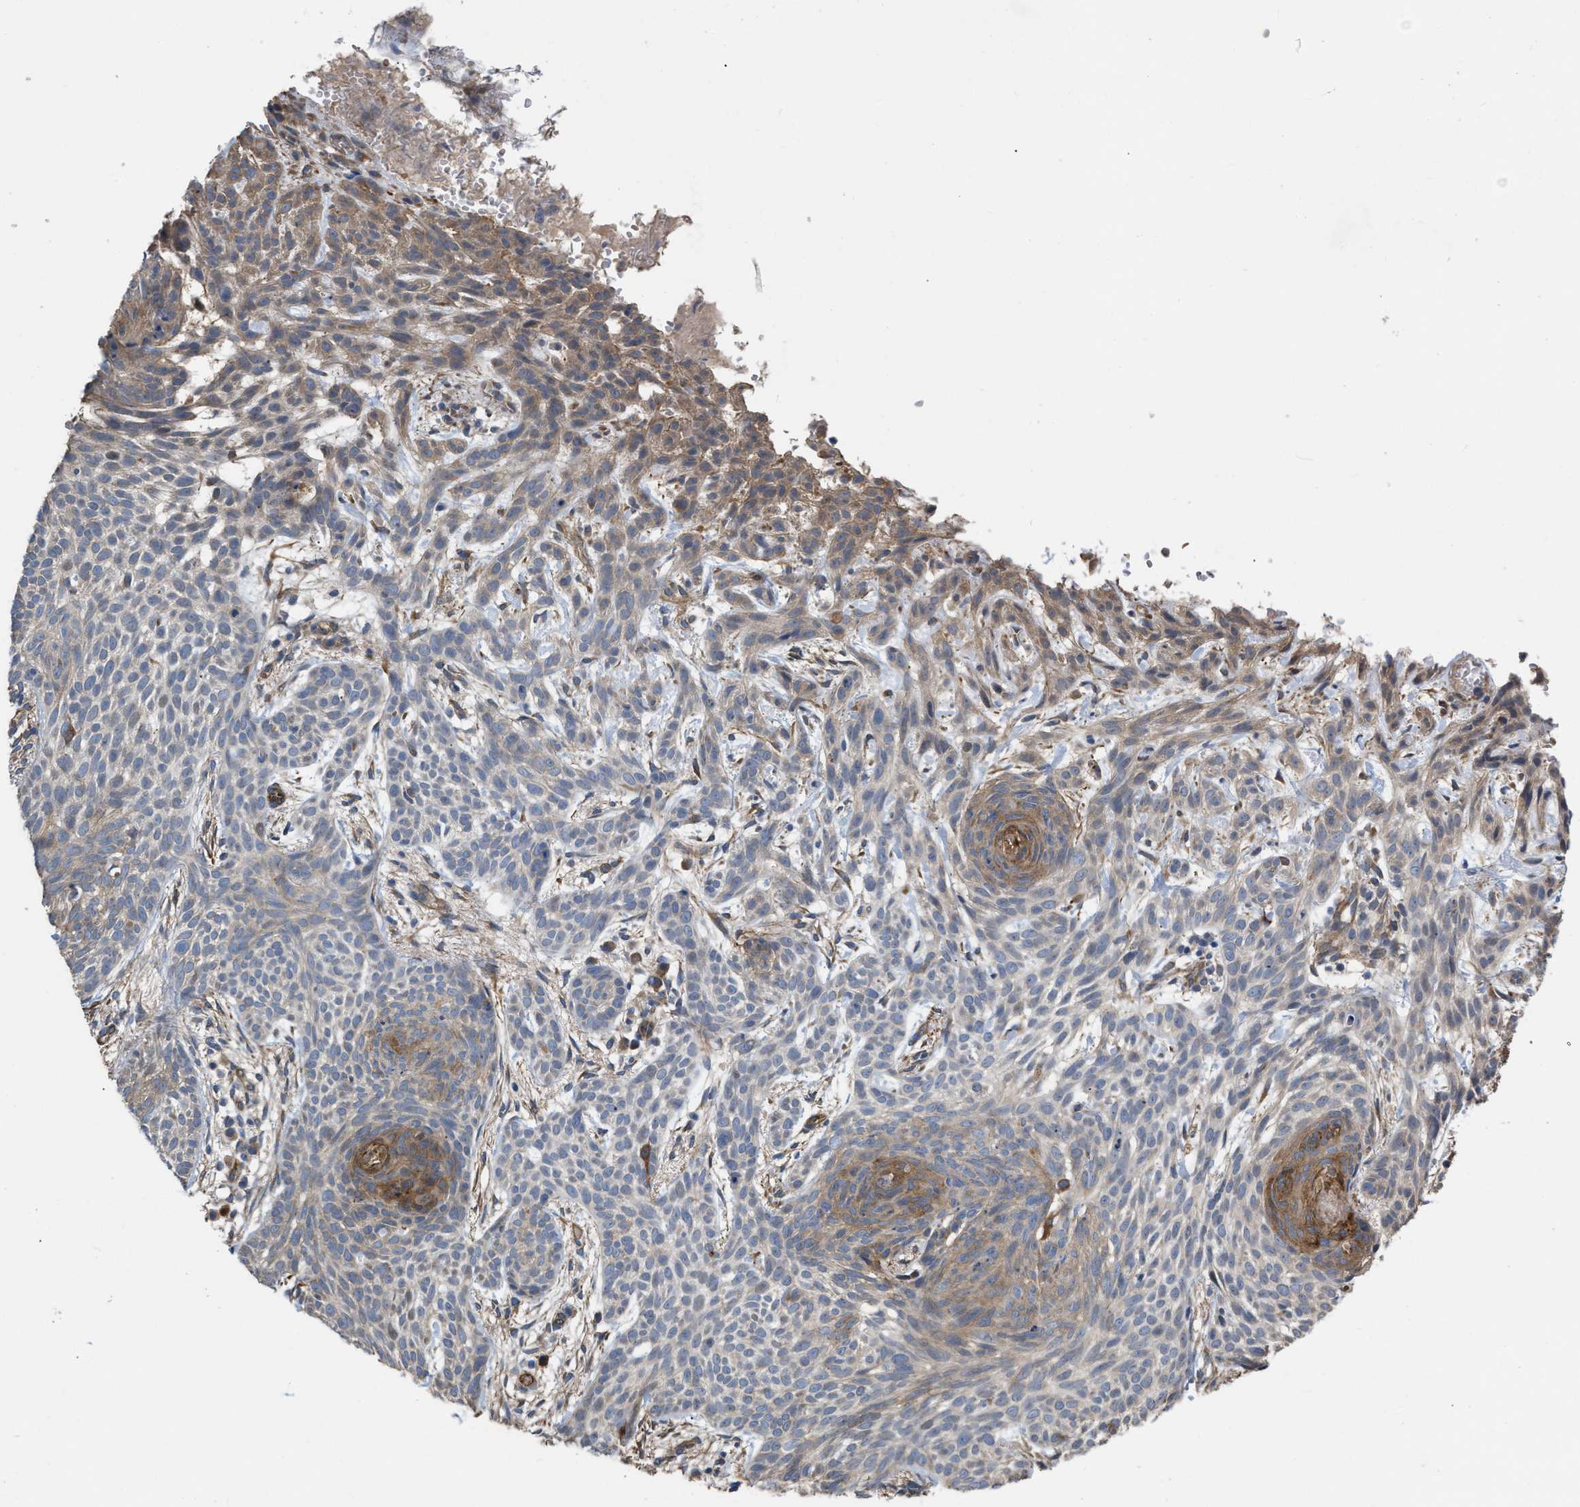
{"staining": {"intensity": "weak", "quantity": "25%-75%", "location": "cytoplasmic/membranous"}, "tissue": "skin cancer", "cell_type": "Tumor cells", "image_type": "cancer", "snomed": [{"axis": "morphology", "description": "Basal cell carcinoma"}, {"axis": "topography", "description": "Skin"}], "caption": "Skin cancer stained with a brown dye reveals weak cytoplasmic/membranous positive expression in about 25%-75% of tumor cells.", "gene": "SLC4A11", "patient": {"sex": "female", "age": 59}}